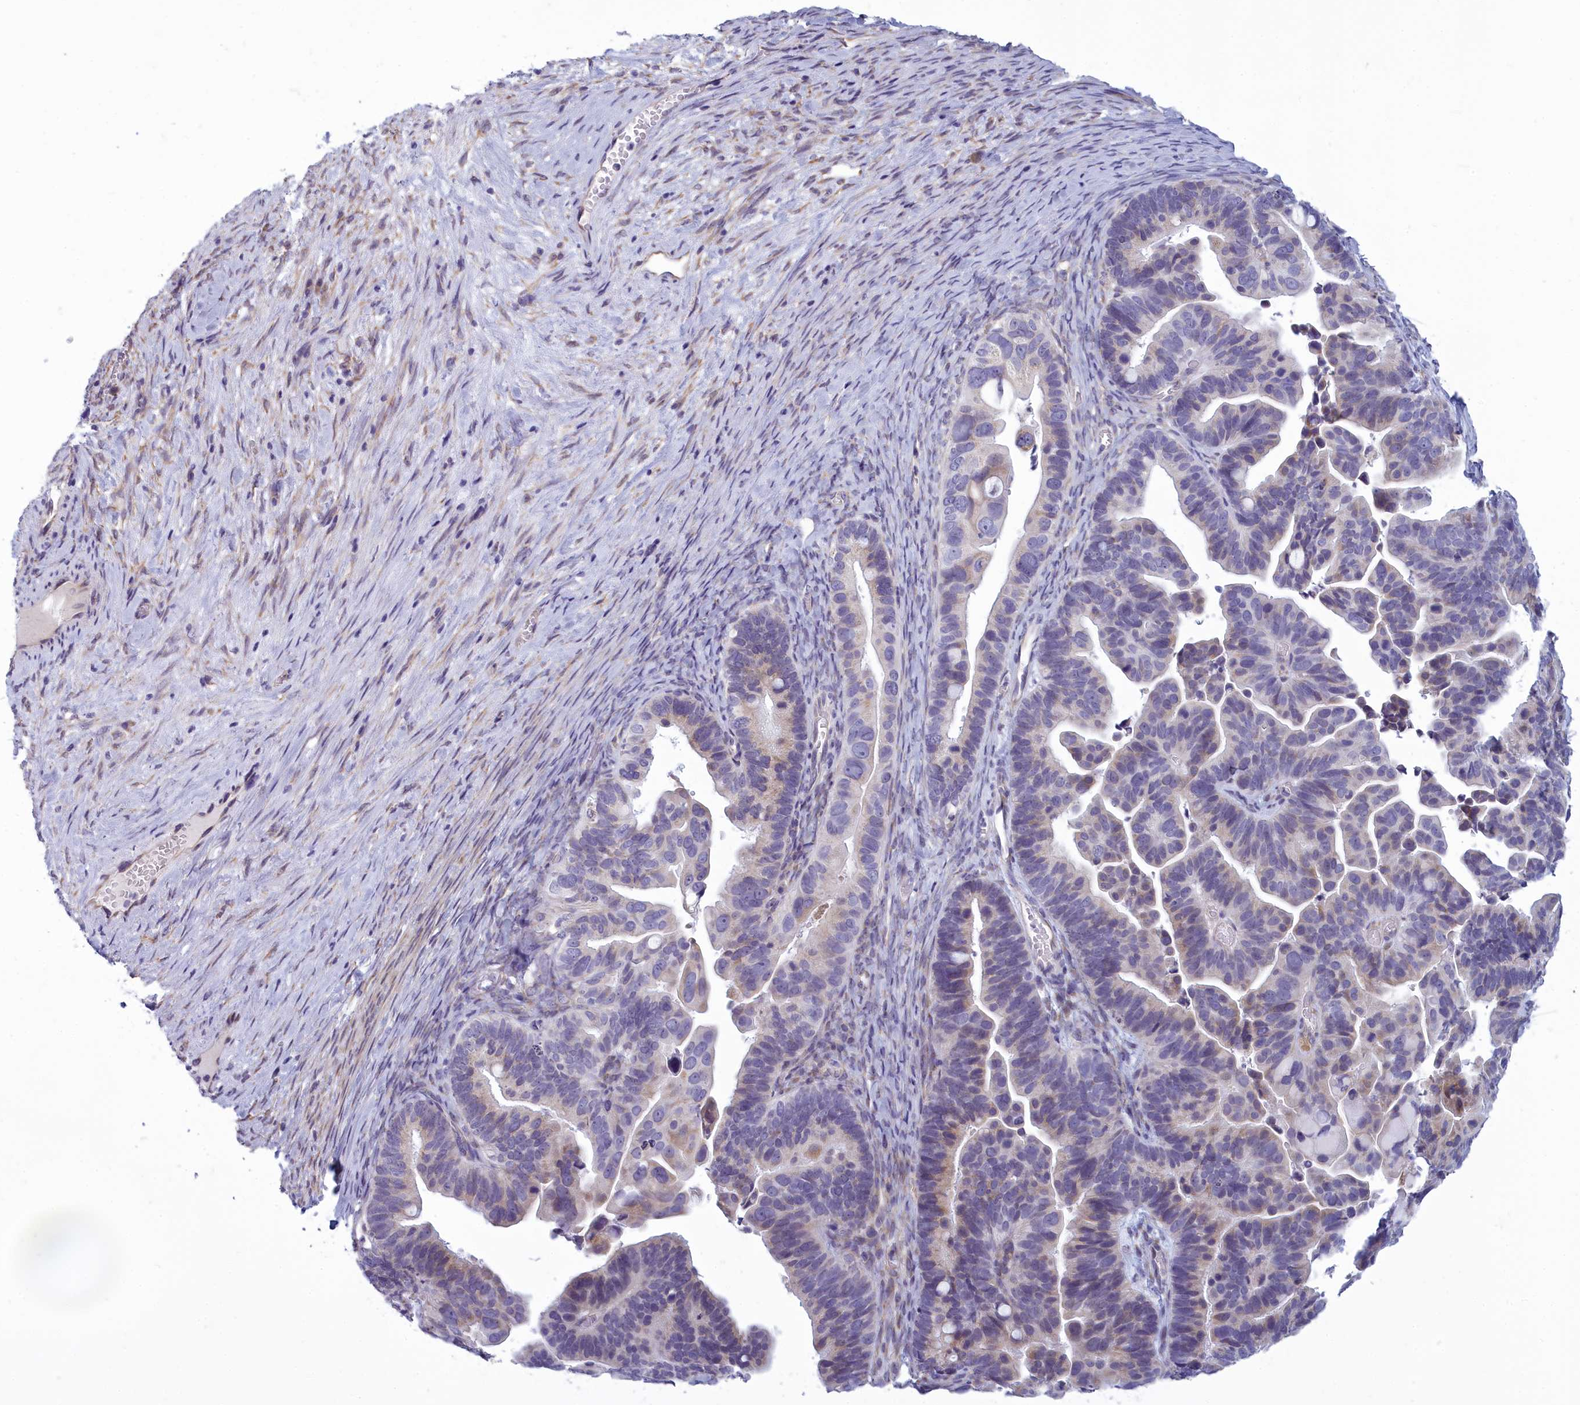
{"staining": {"intensity": "weak", "quantity": "<25%", "location": "cytoplasmic/membranous"}, "tissue": "ovarian cancer", "cell_type": "Tumor cells", "image_type": "cancer", "snomed": [{"axis": "morphology", "description": "Cystadenocarcinoma, serous, NOS"}, {"axis": "topography", "description": "Ovary"}], "caption": "Immunohistochemistry photomicrograph of ovarian cancer (serous cystadenocarcinoma) stained for a protein (brown), which displays no expression in tumor cells.", "gene": "CENATAC", "patient": {"sex": "female", "age": 56}}